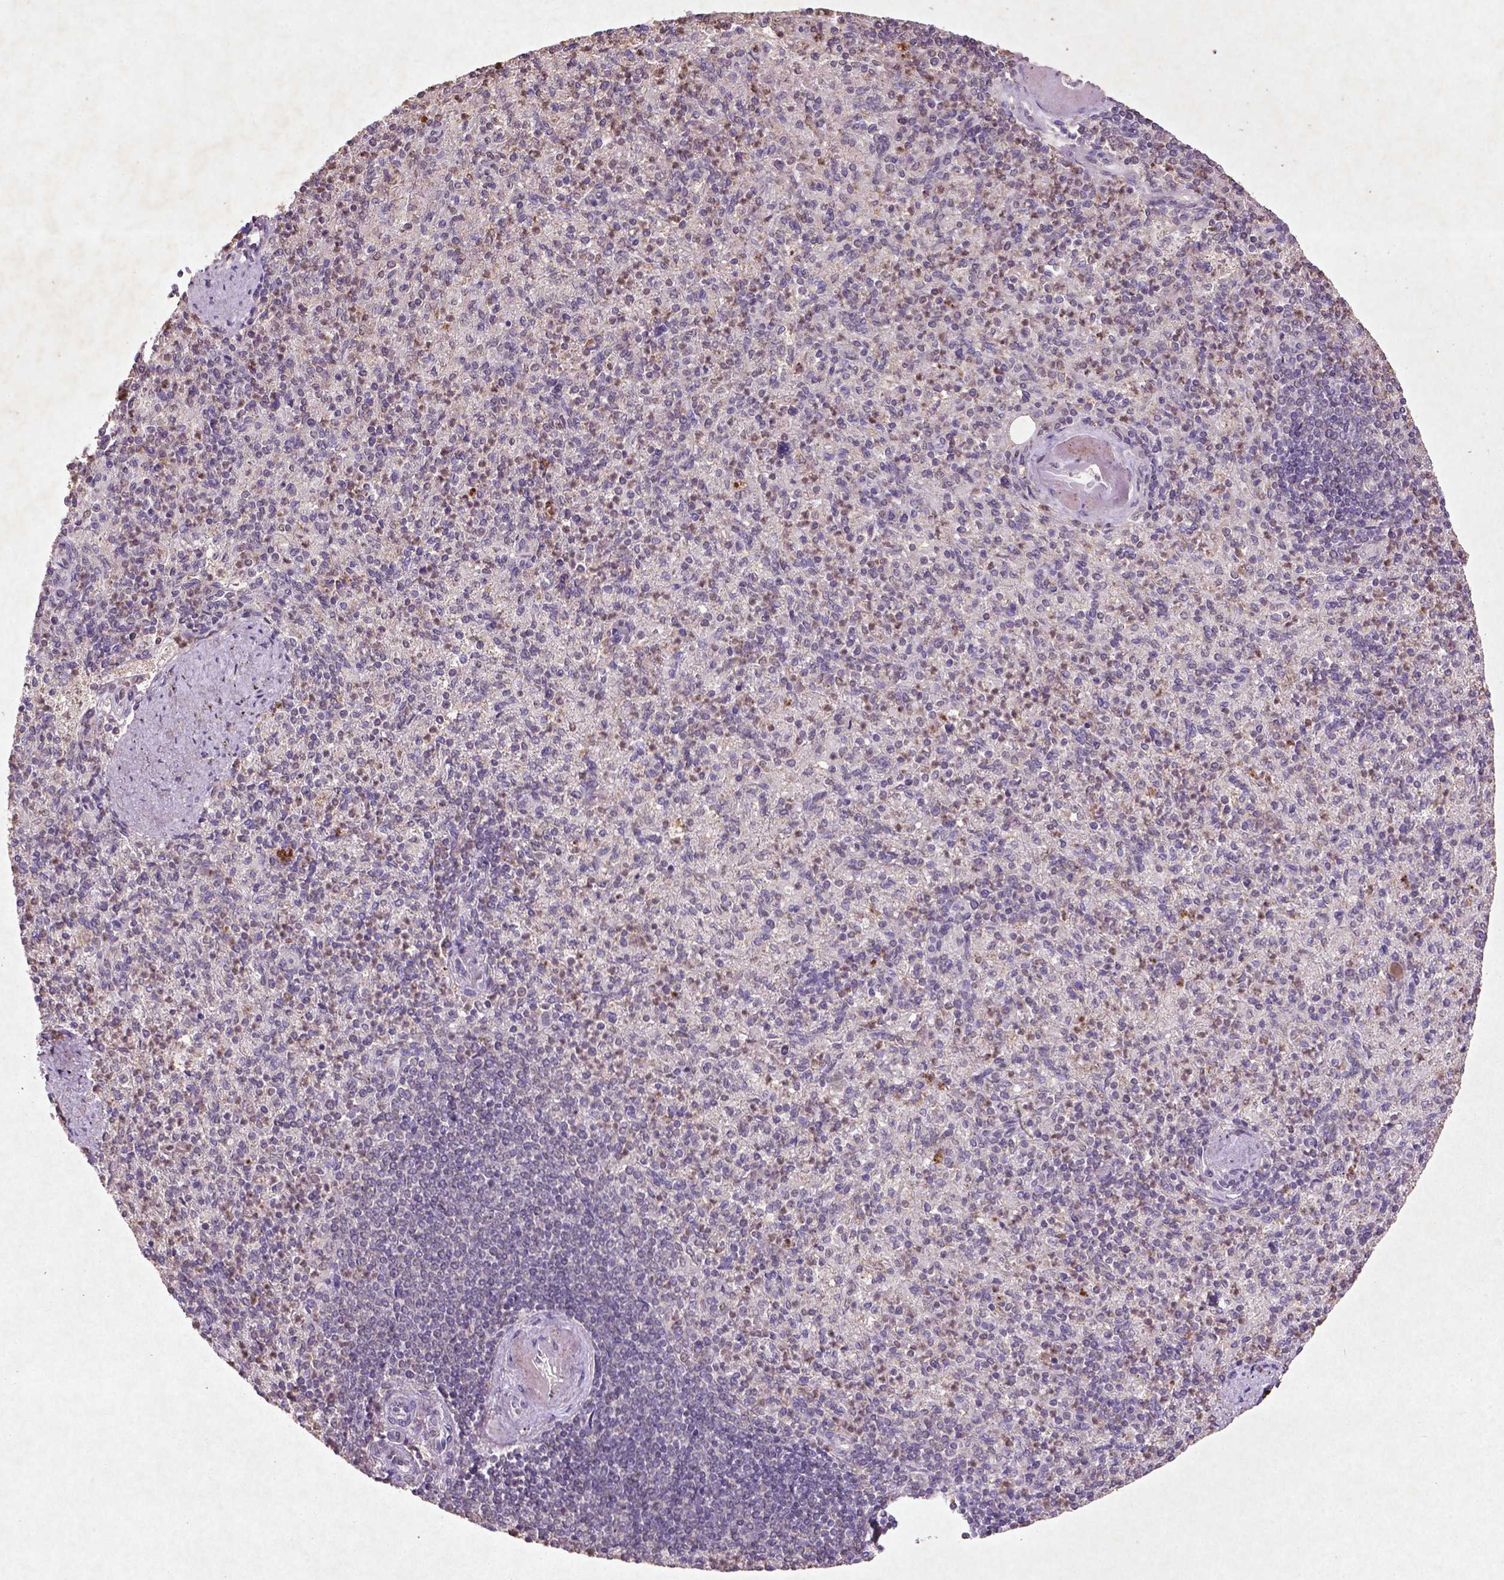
{"staining": {"intensity": "strong", "quantity": "<25%", "location": "cytoplasmic/membranous"}, "tissue": "spleen", "cell_type": "Cells in red pulp", "image_type": "normal", "snomed": [{"axis": "morphology", "description": "Normal tissue, NOS"}, {"axis": "topography", "description": "Spleen"}], "caption": "The immunohistochemical stain highlights strong cytoplasmic/membranous positivity in cells in red pulp of normal spleen. The staining was performed using DAB (3,3'-diaminobenzidine) to visualize the protein expression in brown, while the nuclei were stained in blue with hematoxylin (Magnification: 20x).", "gene": "MTOR", "patient": {"sex": "female", "age": 74}}